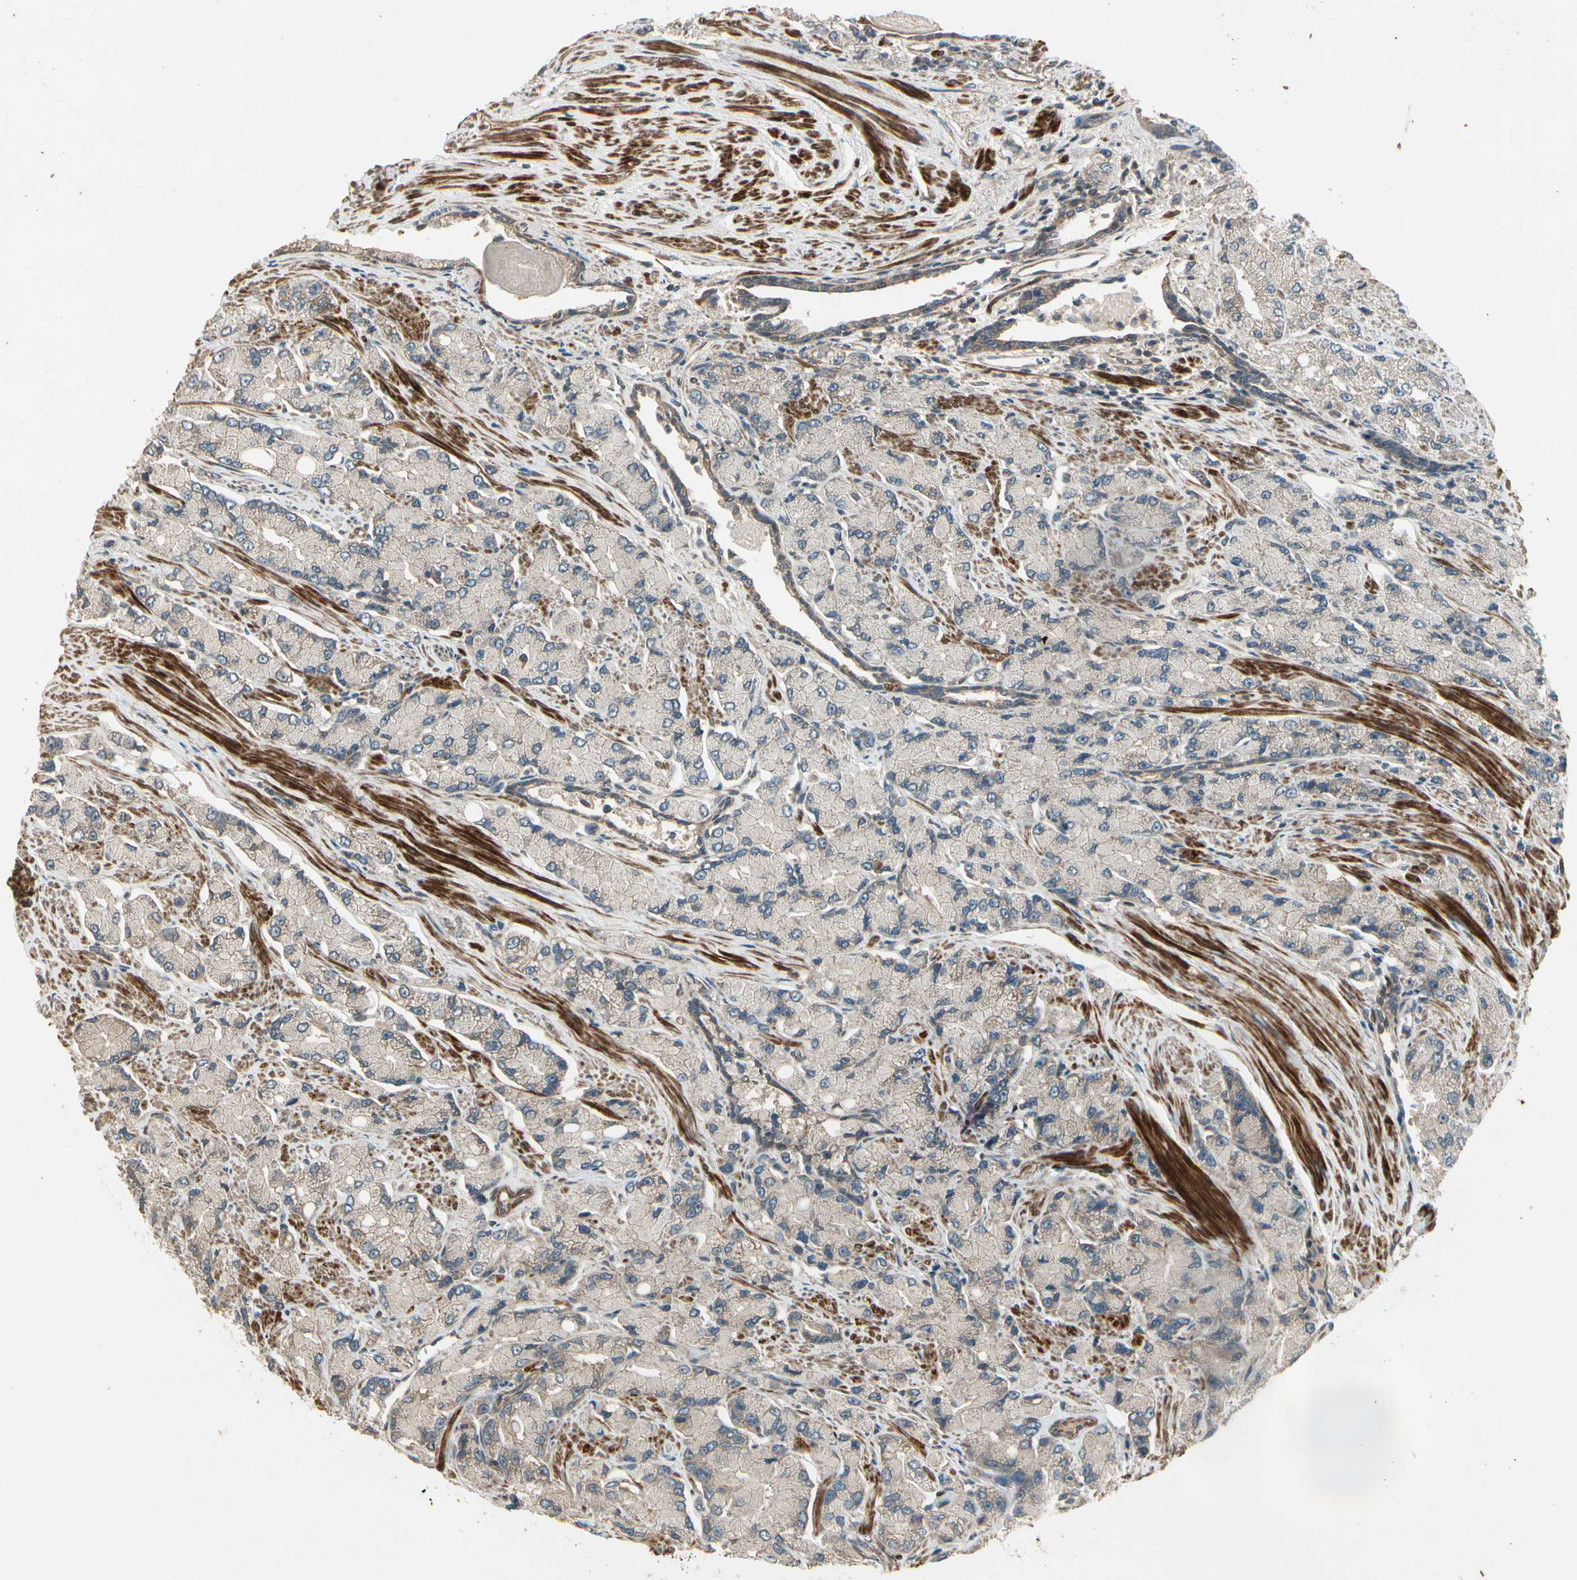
{"staining": {"intensity": "negative", "quantity": "none", "location": "none"}, "tissue": "prostate cancer", "cell_type": "Tumor cells", "image_type": "cancer", "snomed": [{"axis": "morphology", "description": "Adenocarcinoma, High grade"}, {"axis": "topography", "description": "Prostate"}], "caption": "An immunohistochemistry (IHC) micrograph of prostate high-grade adenocarcinoma is shown. There is no staining in tumor cells of prostate high-grade adenocarcinoma.", "gene": "ACVR1", "patient": {"sex": "male", "age": 58}}